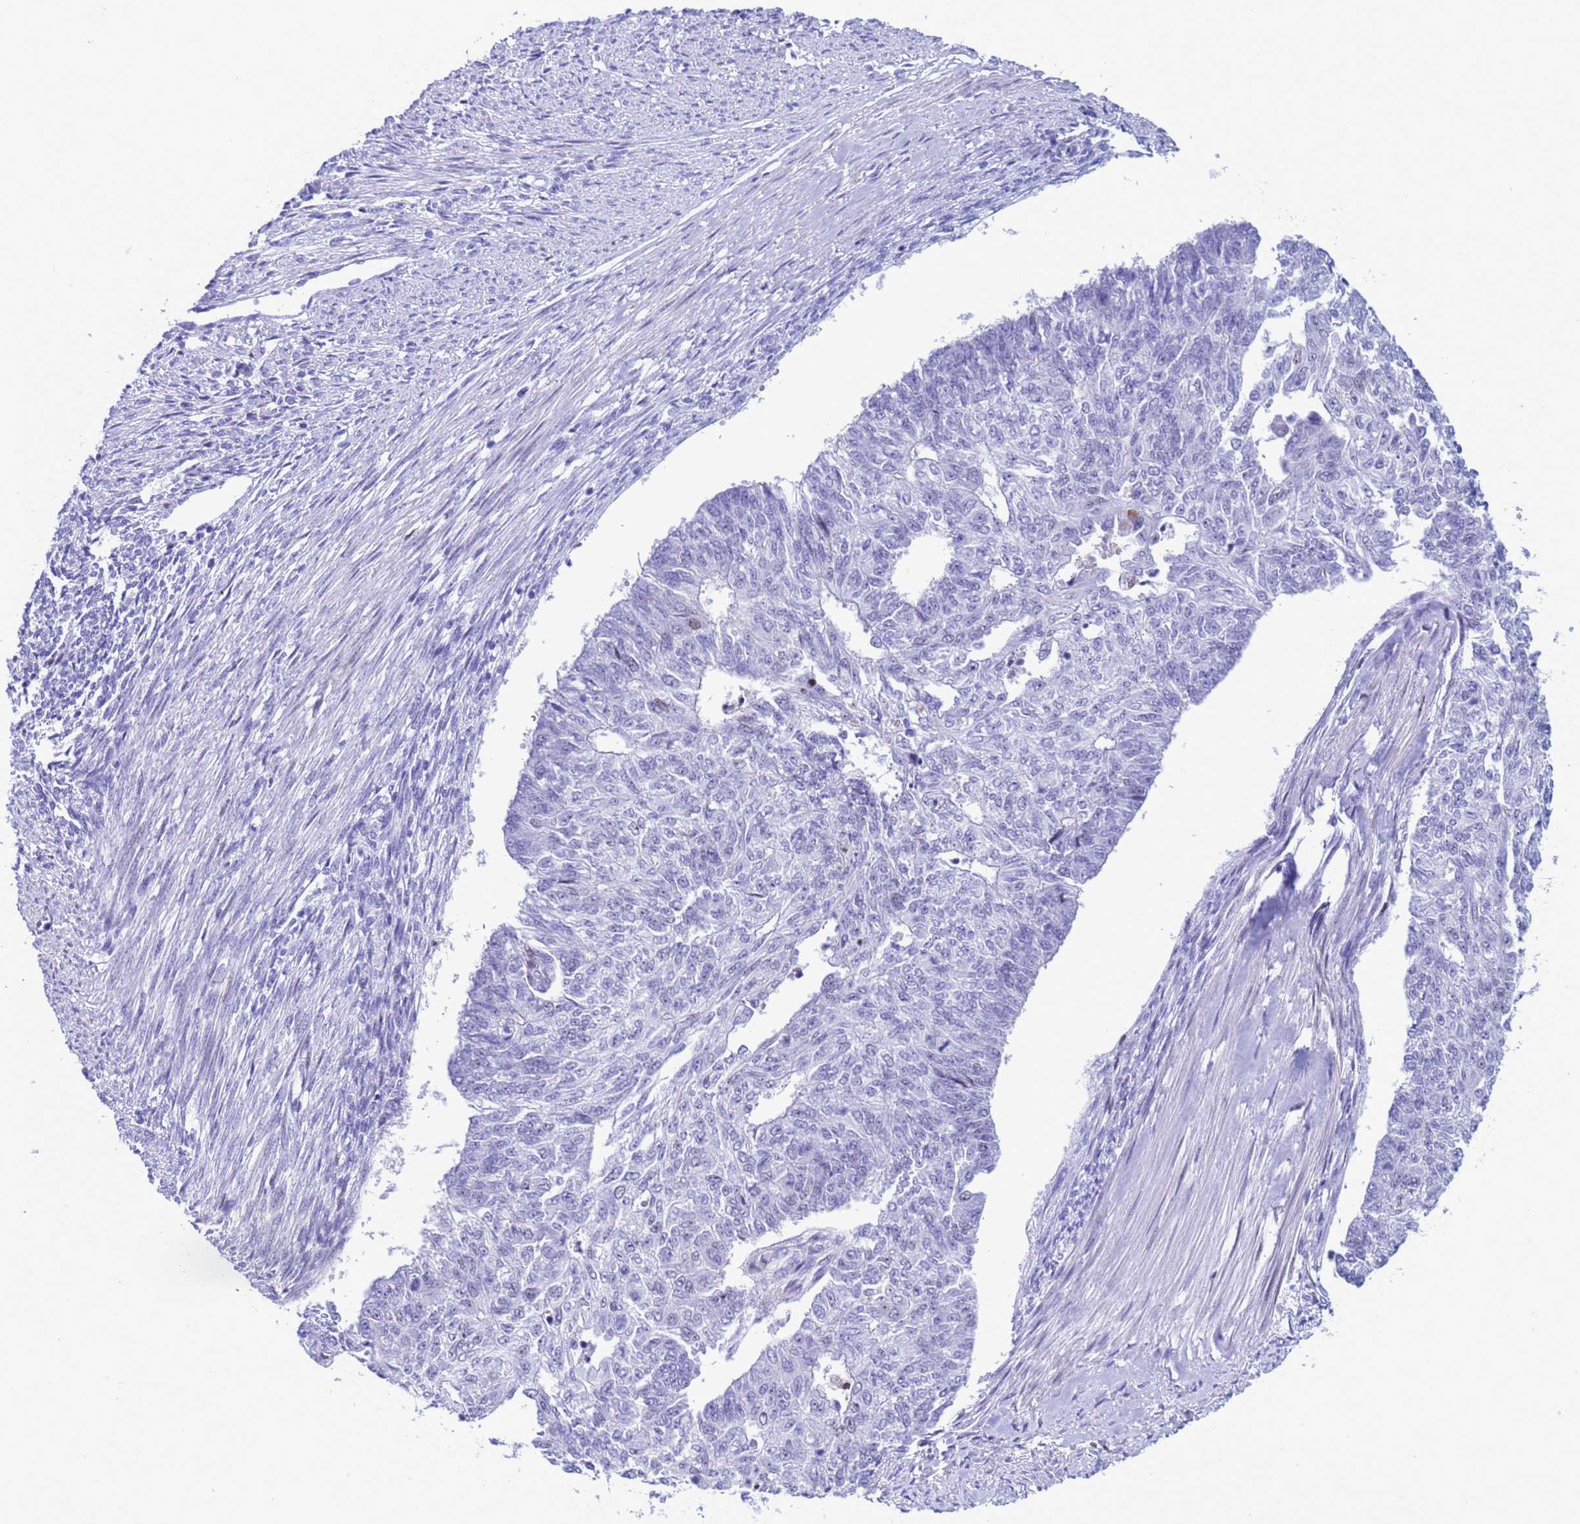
{"staining": {"intensity": "negative", "quantity": "none", "location": "none"}, "tissue": "endometrial cancer", "cell_type": "Tumor cells", "image_type": "cancer", "snomed": [{"axis": "morphology", "description": "Adenocarcinoma, NOS"}, {"axis": "topography", "description": "Endometrium"}], "caption": "Immunohistochemistry micrograph of neoplastic tissue: human endometrial cancer stained with DAB displays no significant protein expression in tumor cells.", "gene": "POP5", "patient": {"sex": "female", "age": 32}}